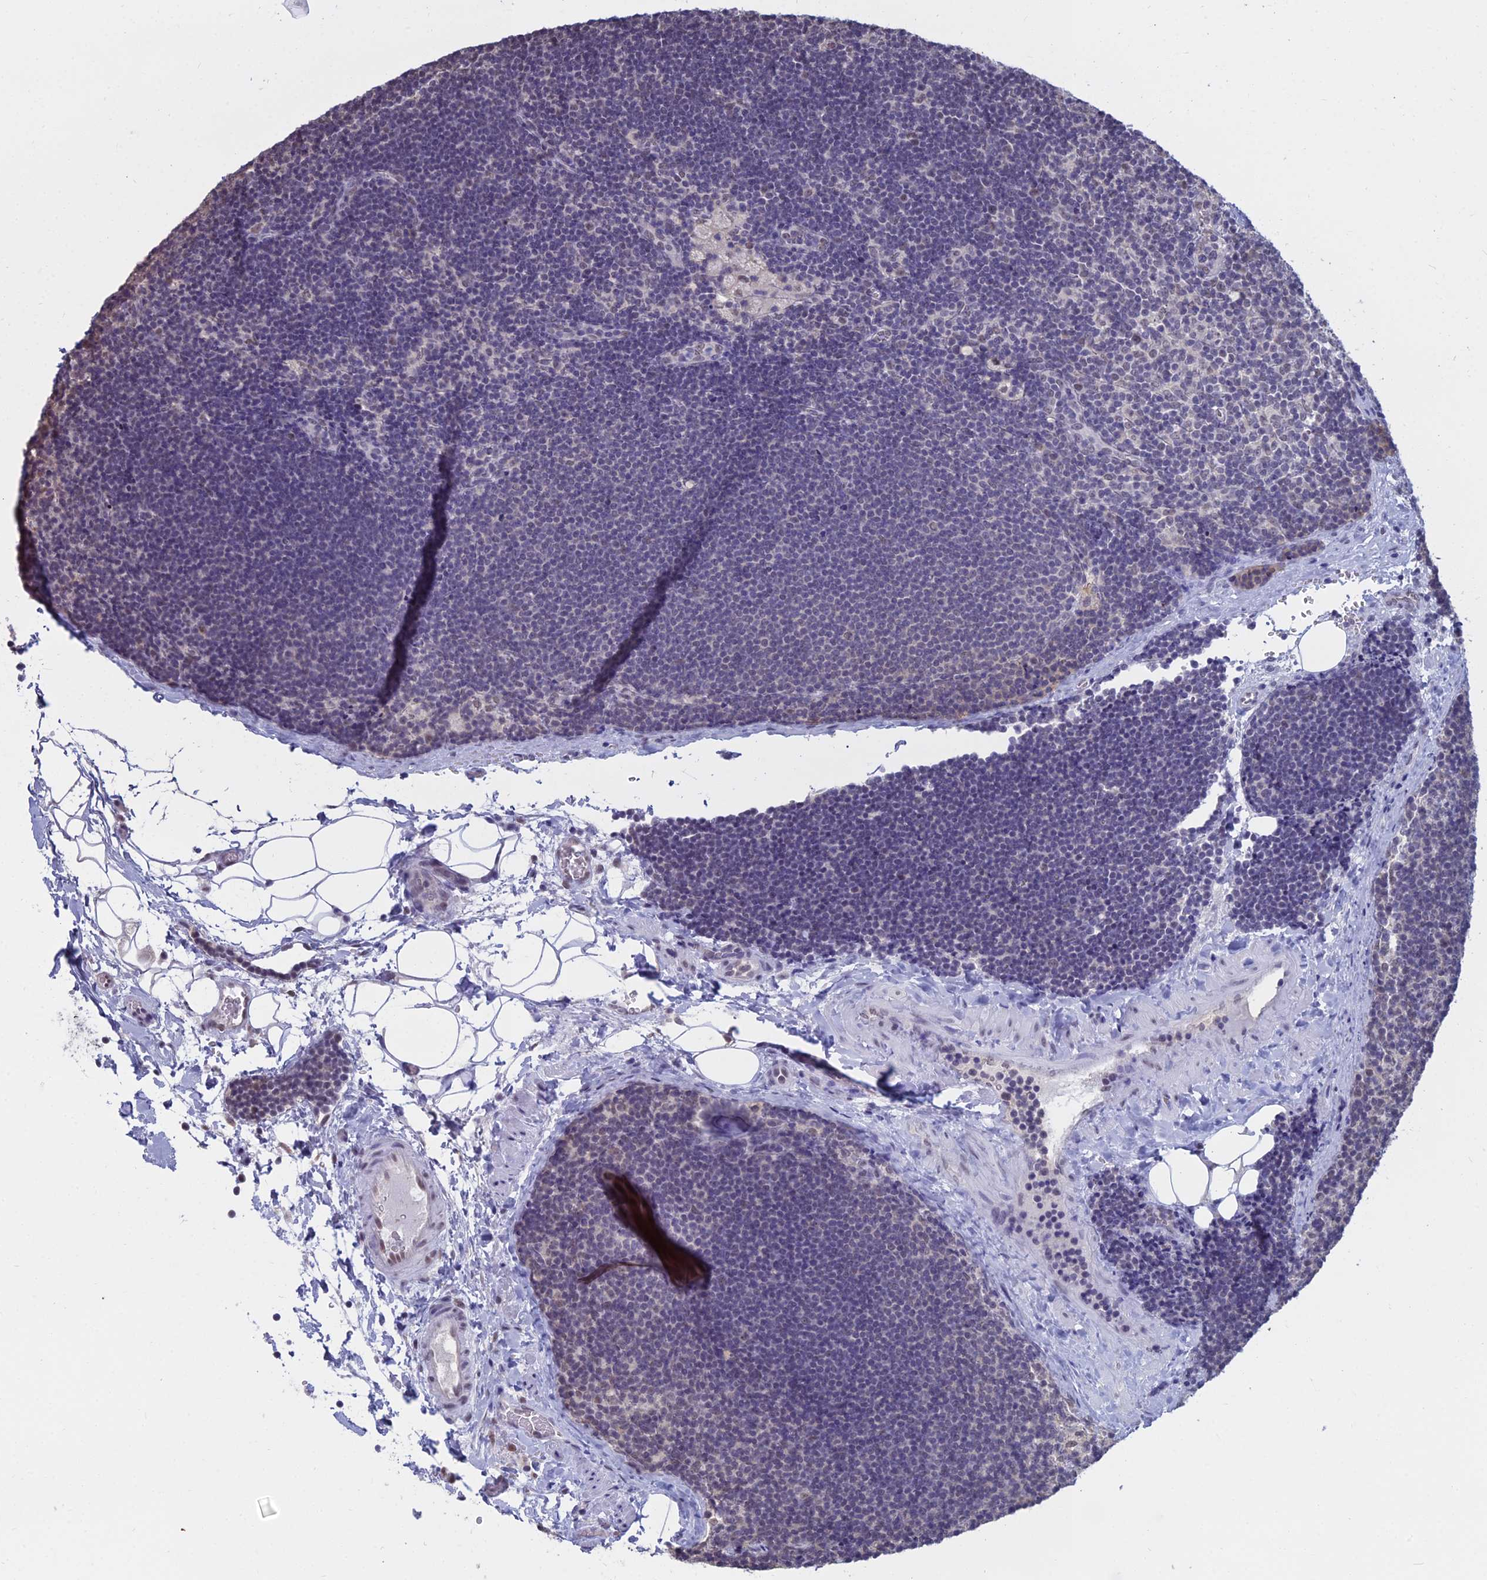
{"staining": {"intensity": "negative", "quantity": "none", "location": "none"}, "tissue": "lymph node", "cell_type": "Germinal center cells", "image_type": "normal", "snomed": [{"axis": "morphology", "description": "Normal tissue, NOS"}, {"axis": "topography", "description": "Lymph node"}], "caption": "Photomicrograph shows no significant protein positivity in germinal center cells of normal lymph node.", "gene": "SRSF7", "patient": {"sex": "male", "age": 24}}